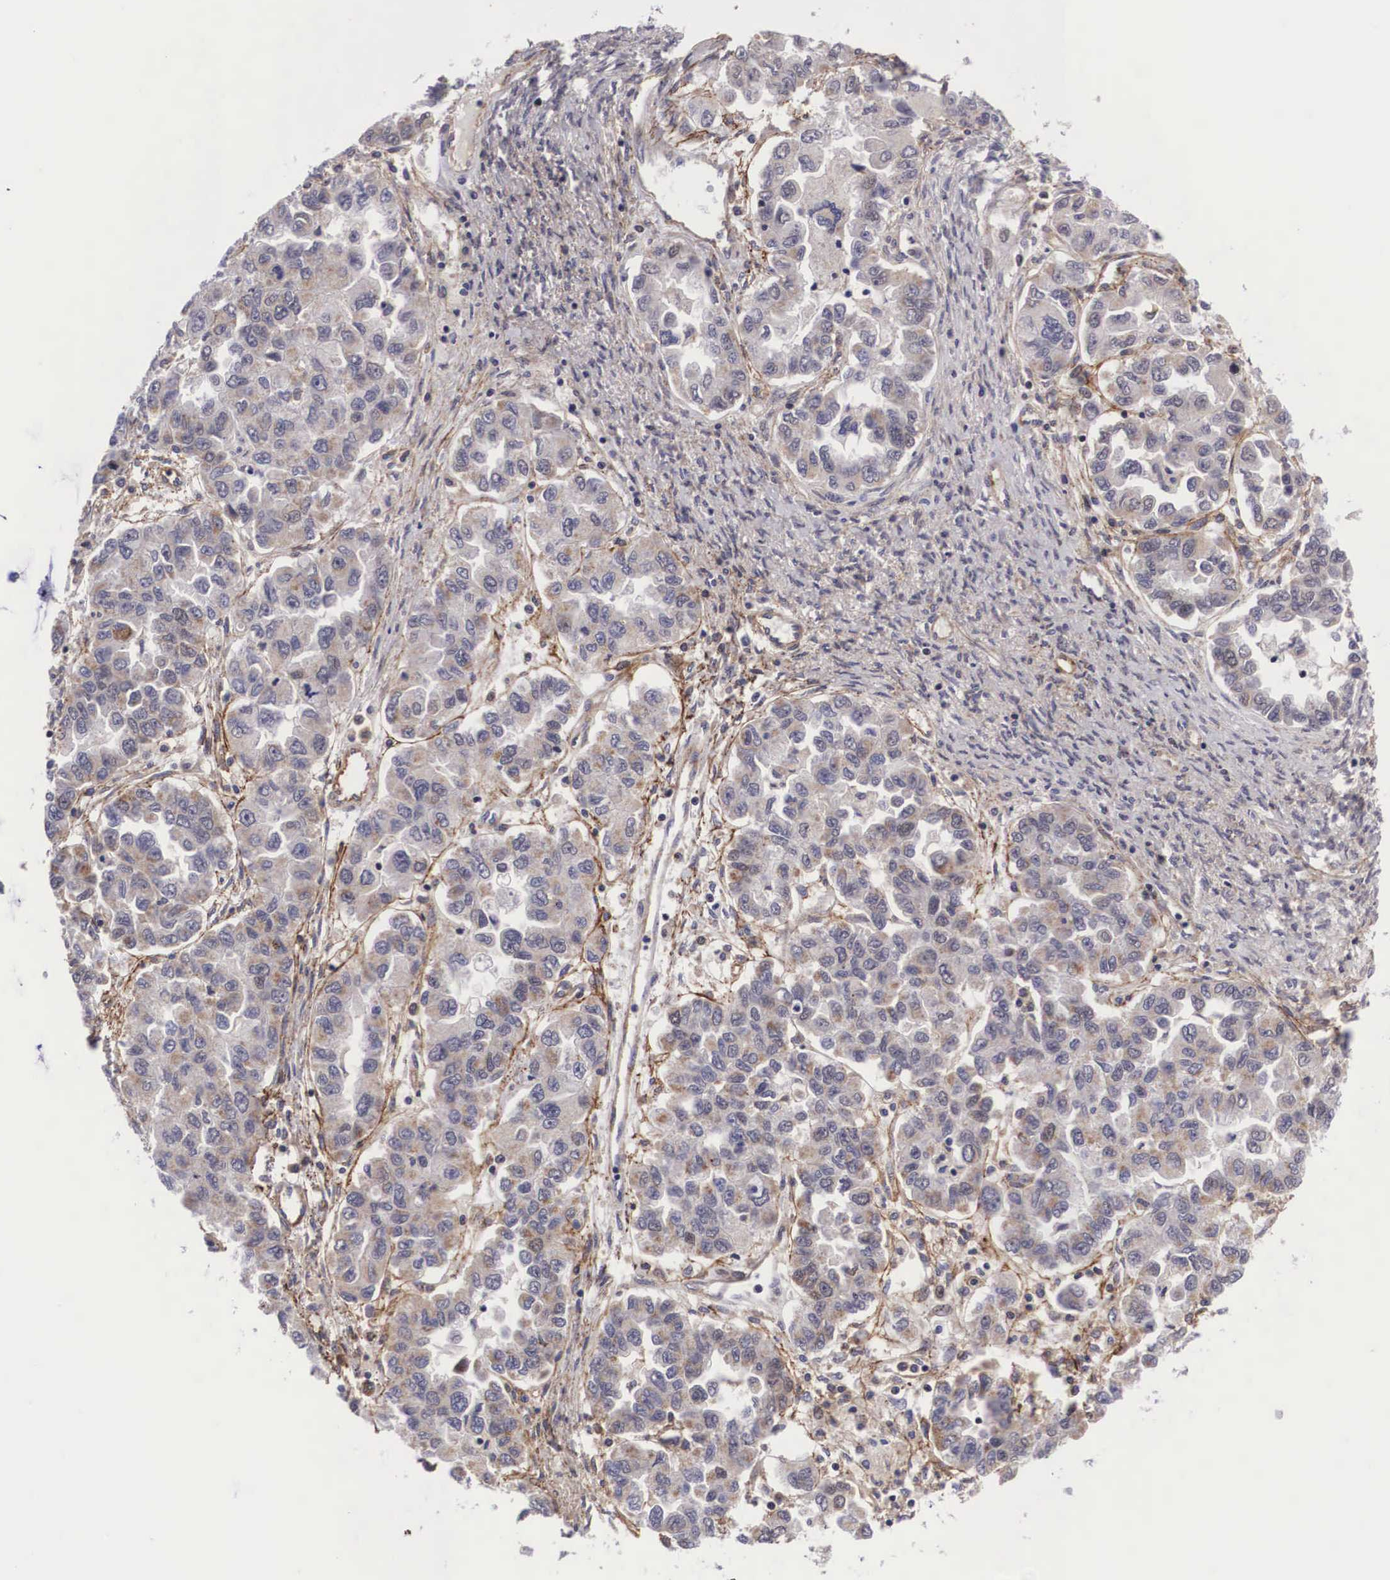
{"staining": {"intensity": "weak", "quantity": "25%-75%", "location": "cytoplasmic/membranous"}, "tissue": "ovarian cancer", "cell_type": "Tumor cells", "image_type": "cancer", "snomed": [{"axis": "morphology", "description": "Cystadenocarcinoma, serous, NOS"}, {"axis": "topography", "description": "Ovary"}], "caption": "Serous cystadenocarcinoma (ovarian) stained for a protein displays weak cytoplasmic/membranous positivity in tumor cells.", "gene": "EMID1", "patient": {"sex": "female", "age": 84}}